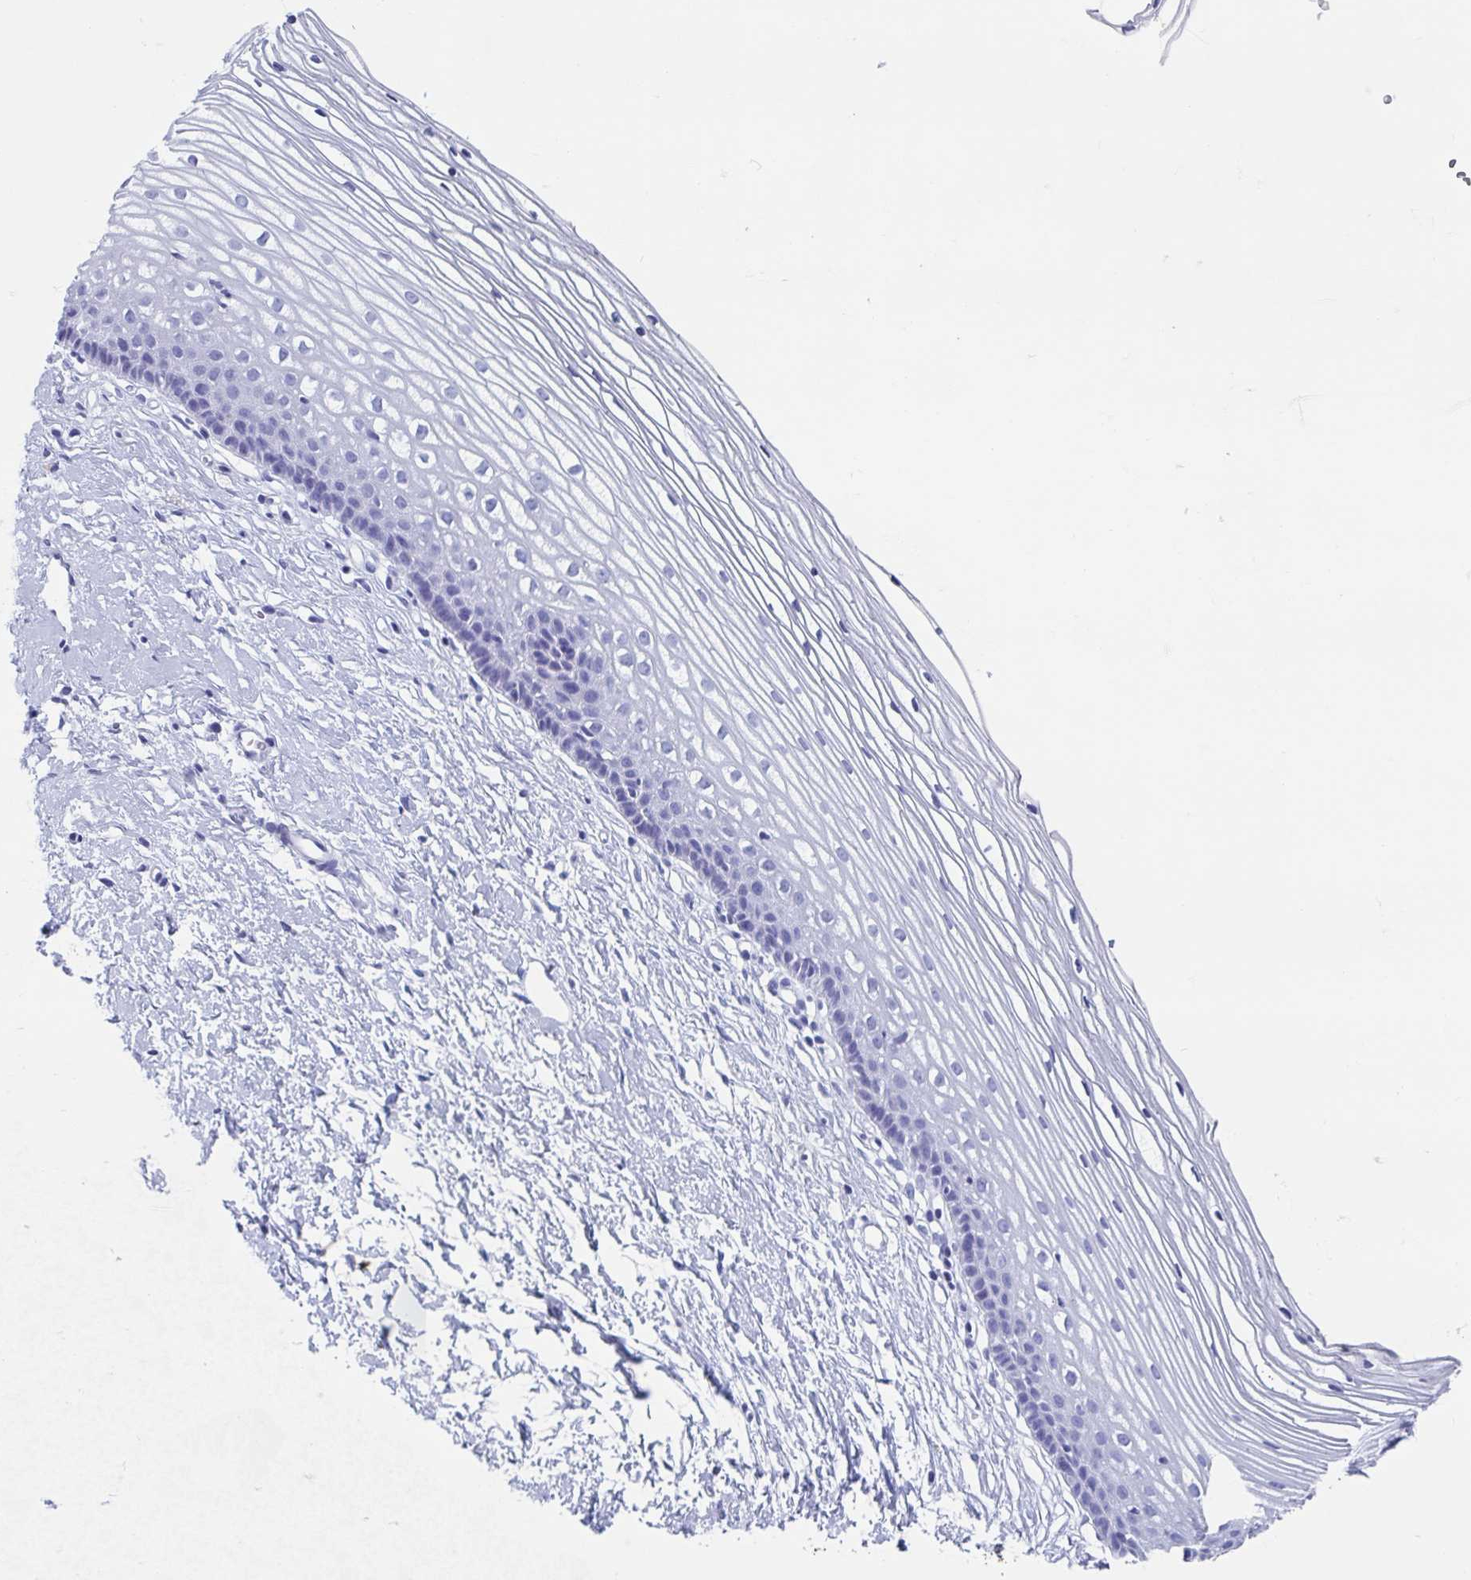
{"staining": {"intensity": "negative", "quantity": "none", "location": "none"}, "tissue": "cervix", "cell_type": "Glandular cells", "image_type": "normal", "snomed": [{"axis": "morphology", "description": "Normal tissue, NOS"}, {"axis": "topography", "description": "Cervix"}], "caption": "Micrograph shows no significant protein expression in glandular cells of normal cervix.", "gene": "HDGFL1", "patient": {"sex": "female", "age": 40}}